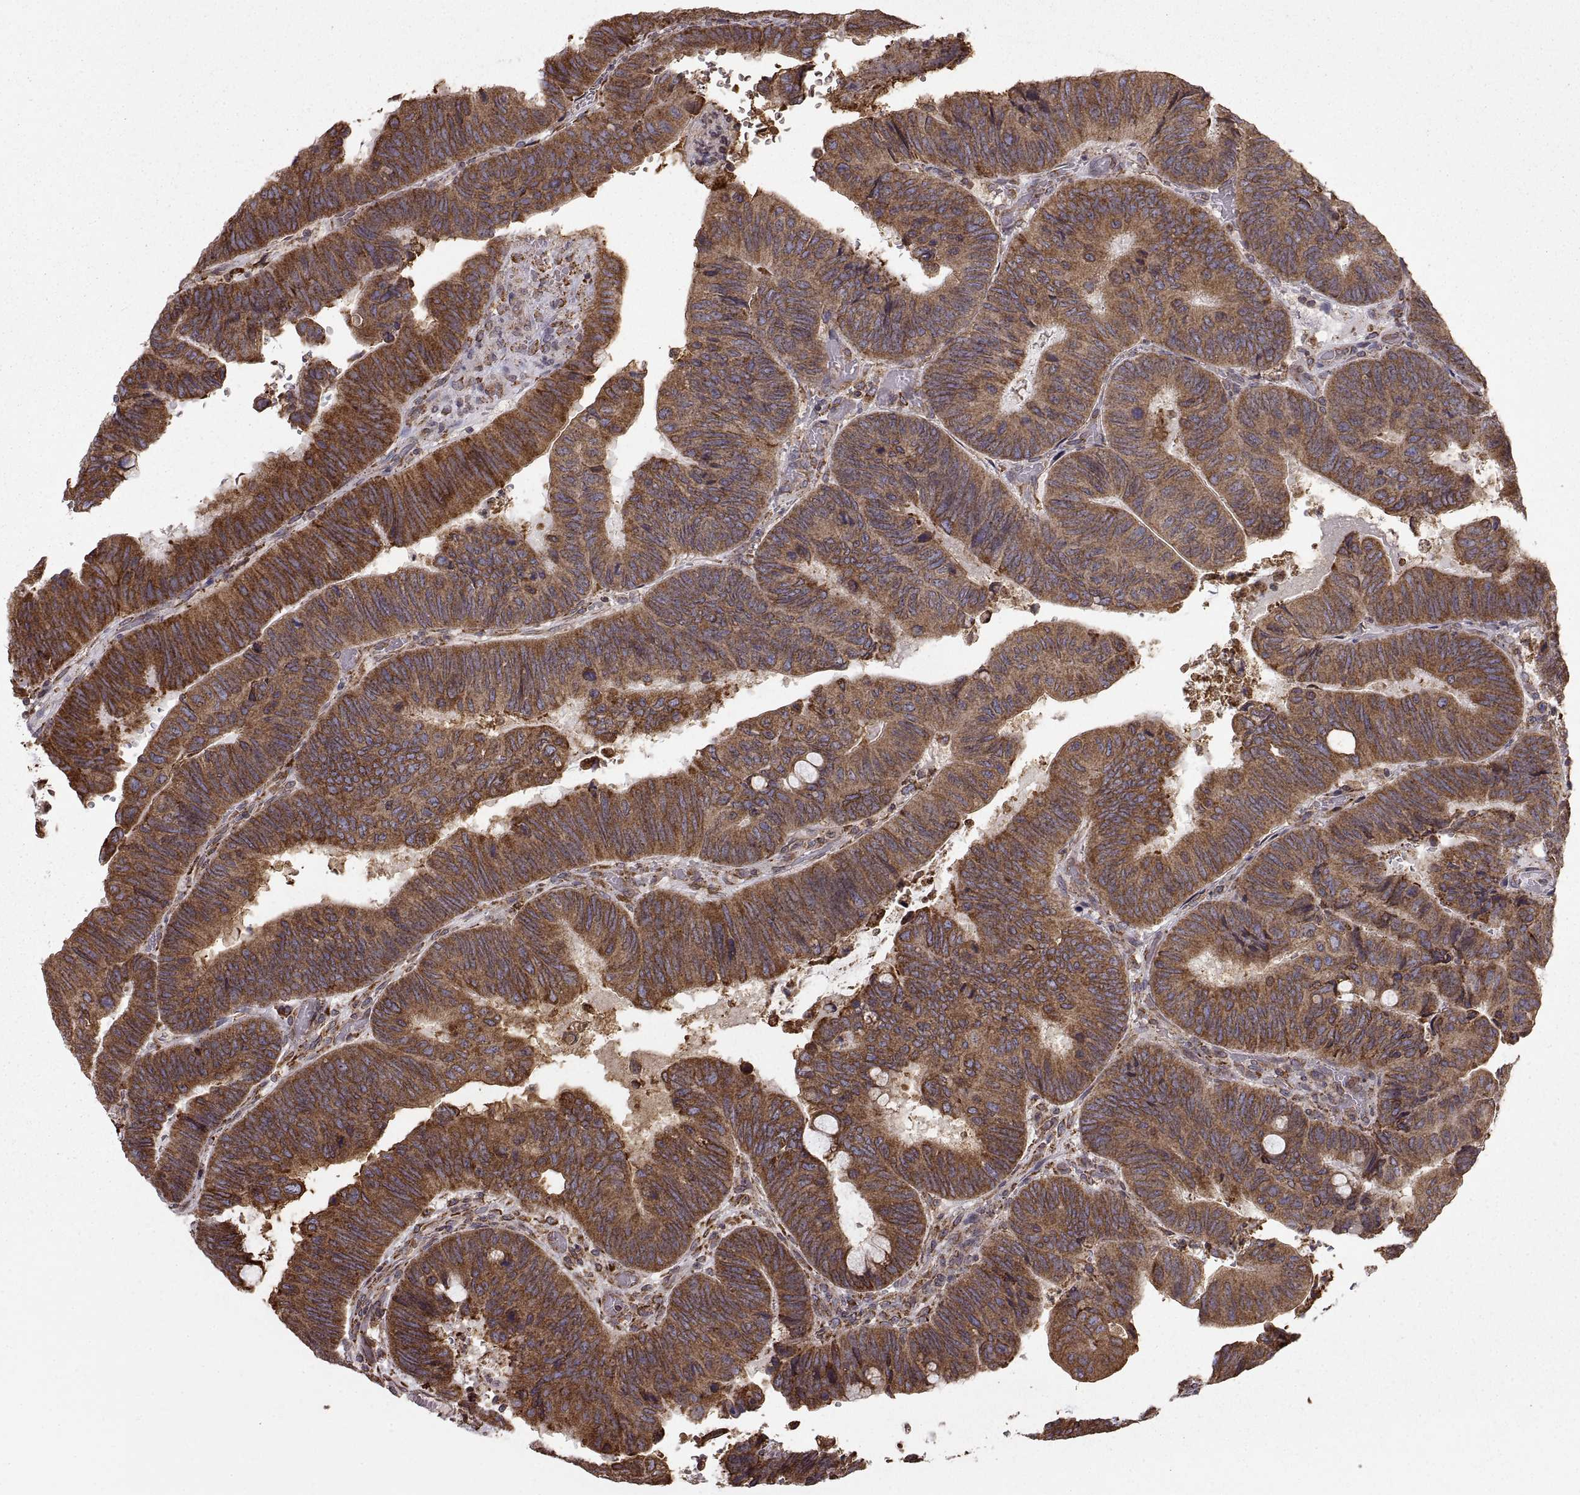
{"staining": {"intensity": "moderate", "quantity": "25%-75%", "location": "cytoplasmic/membranous"}, "tissue": "colorectal cancer", "cell_type": "Tumor cells", "image_type": "cancer", "snomed": [{"axis": "morphology", "description": "Normal tissue, NOS"}, {"axis": "morphology", "description": "Adenocarcinoma, NOS"}, {"axis": "topography", "description": "Rectum"}], "caption": "Adenocarcinoma (colorectal) was stained to show a protein in brown. There is medium levels of moderate cytoplasmic/membranous staining in about 25%-75% of tumor cells.", "gene": "PDIA3", "patient": {"sex": "male", "age": 92}}